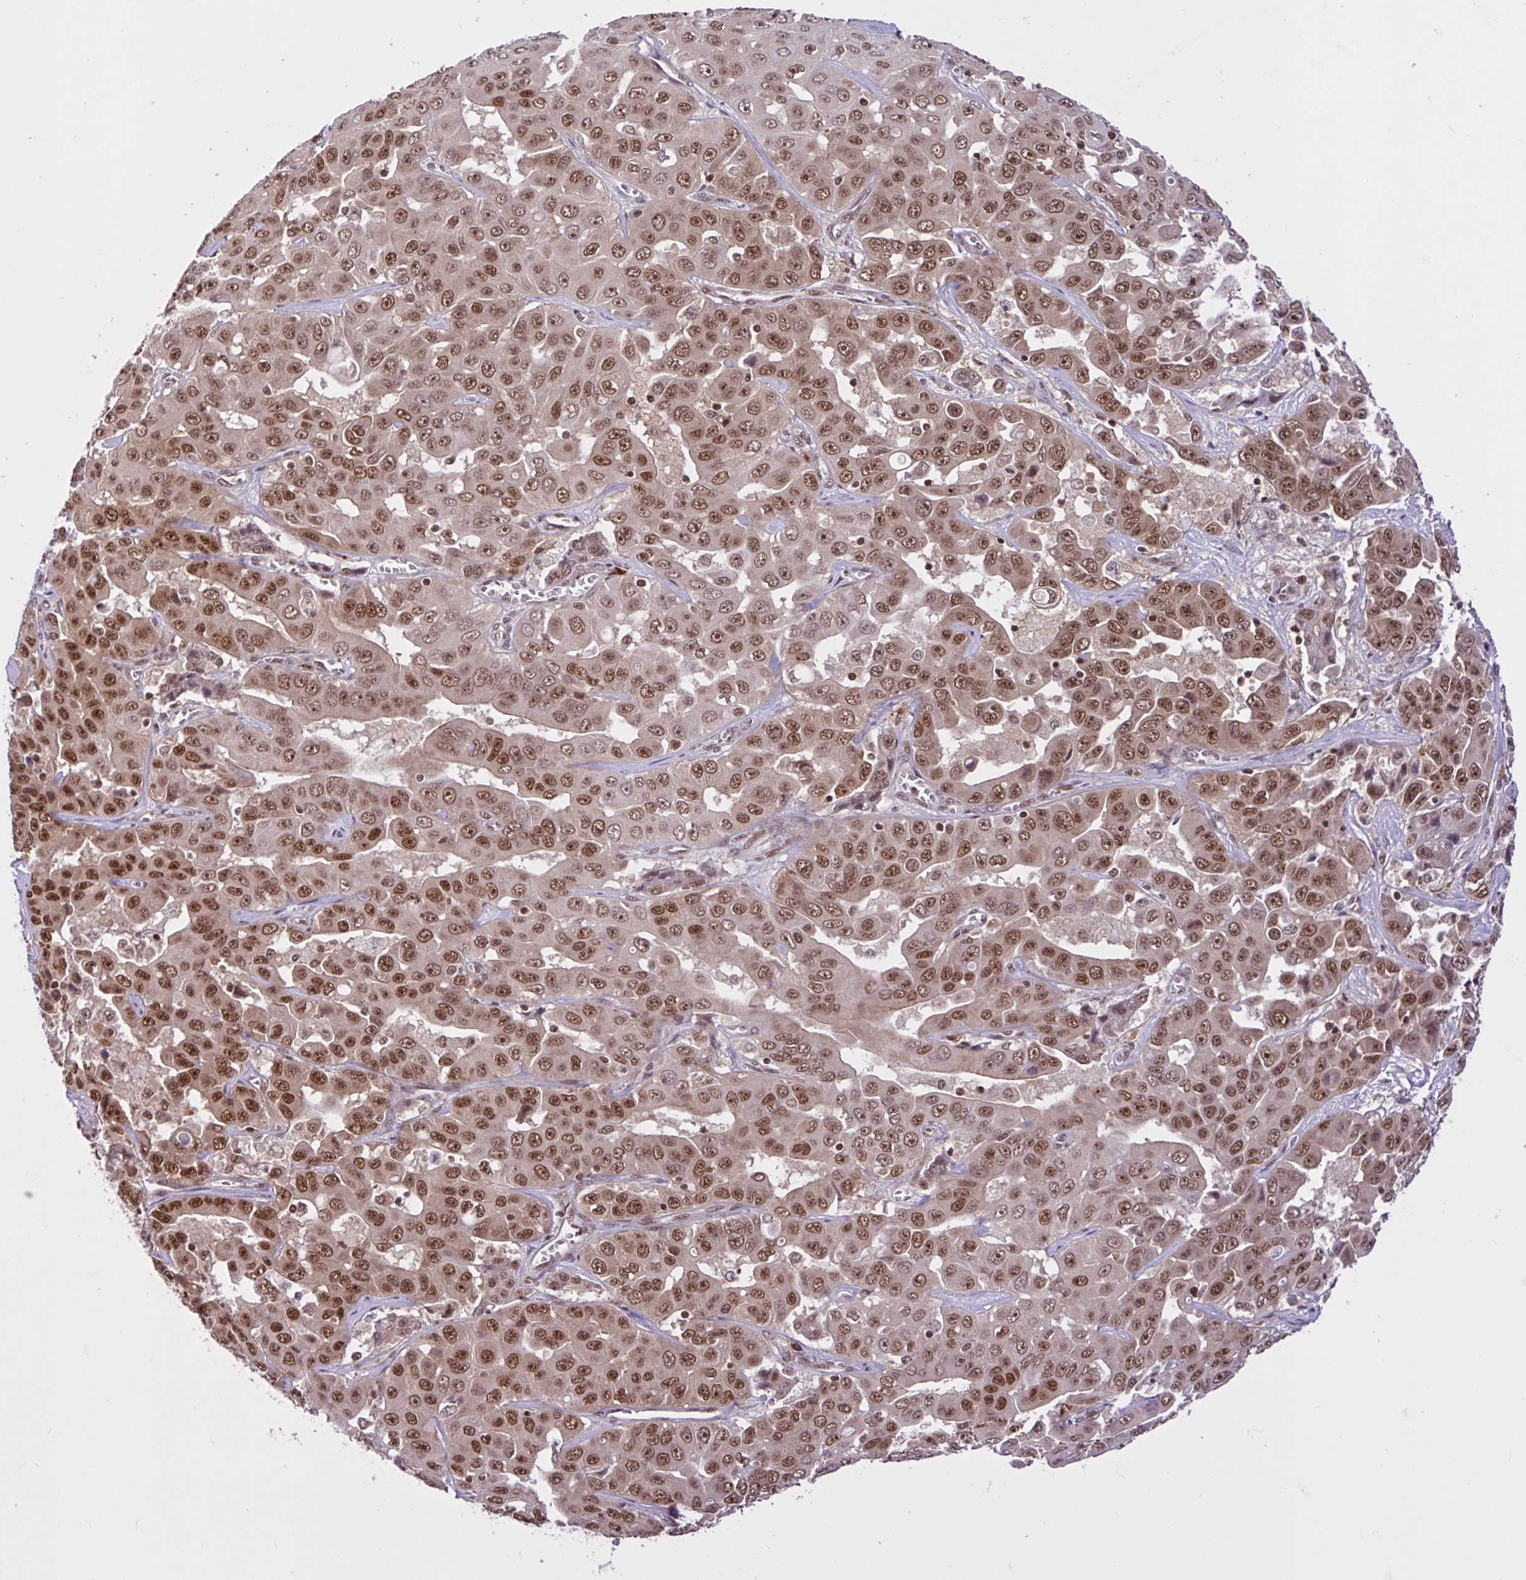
{"staining": {"intensity": "moderate", "quantity": ">75%", "location": "nuclear"}, "tissue": "liver cancer", "cell_type": "Tumor cells", "image_type": "cancer", "snomed": [{"axis": "morphology", "description": "Cholangiocarcinoma"}, {"axis": "topography", "description": "Liver"}], "caption": "Immunohistochemistry of human liver cancer (cholangiocarcinoma) demonstrates medium levels of moderate nuclear positivity in approximately >75% of tumor cells.", "gene": "CCDC12", "patient": {"sex": "female", "age": 52}}